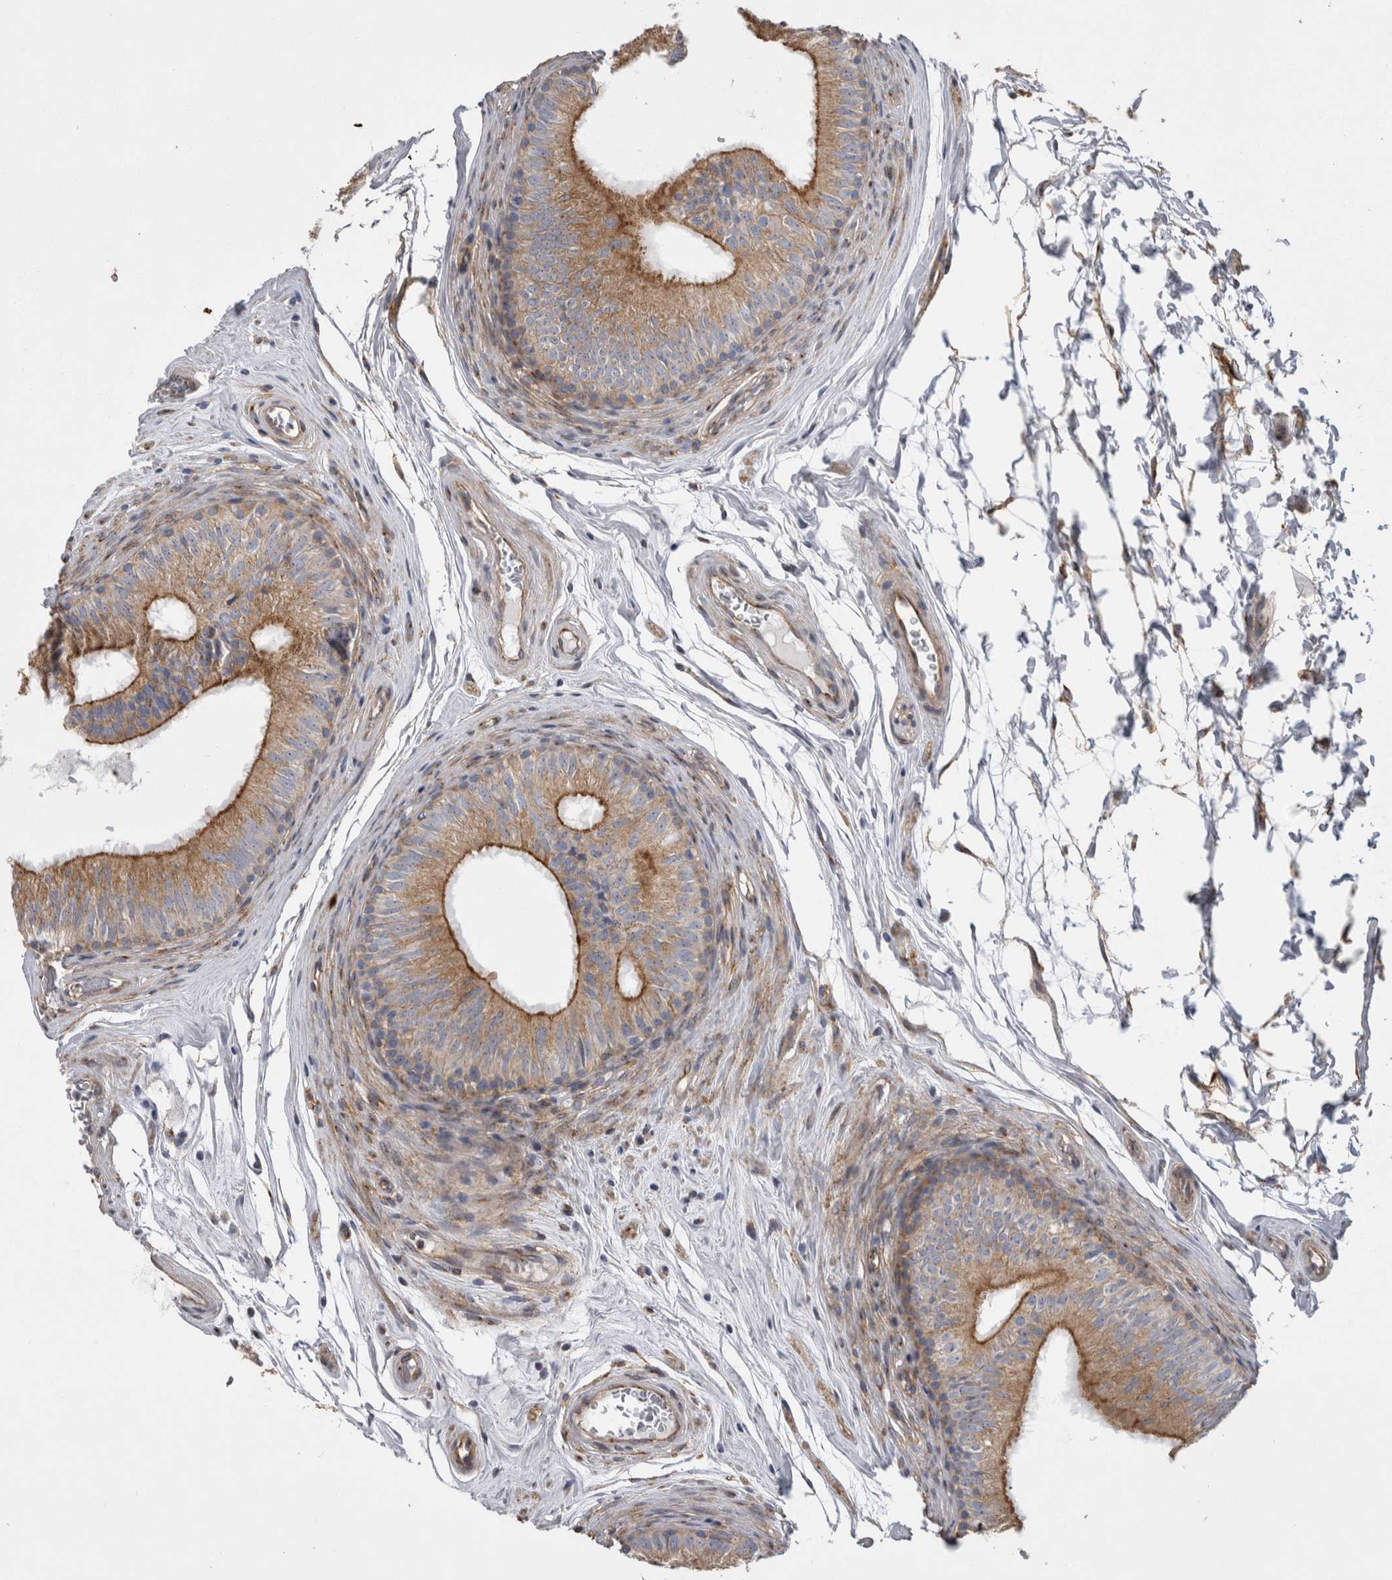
{"staining": {"intensity": "moderate", "quantity": "25%-75%", "location": "cytoplasmic/membranous"}, "tissue": "epididymis", "cell_type": "Glandular cells", "image_type": "normal", "snomed": [{"axis": "morphology", "description": "Normal tissue, NOS"}, {"axis": "topography", "description": "Epididymis"}], "caption": "Brown immunohistochemical staining in normal human epididymis demonstrates moderate cytoplasmic/membranous staining in about 25%-75% of glandular cells.", "gene": "ATXN3L", "patient": {"sex": "male", "age": 36}}